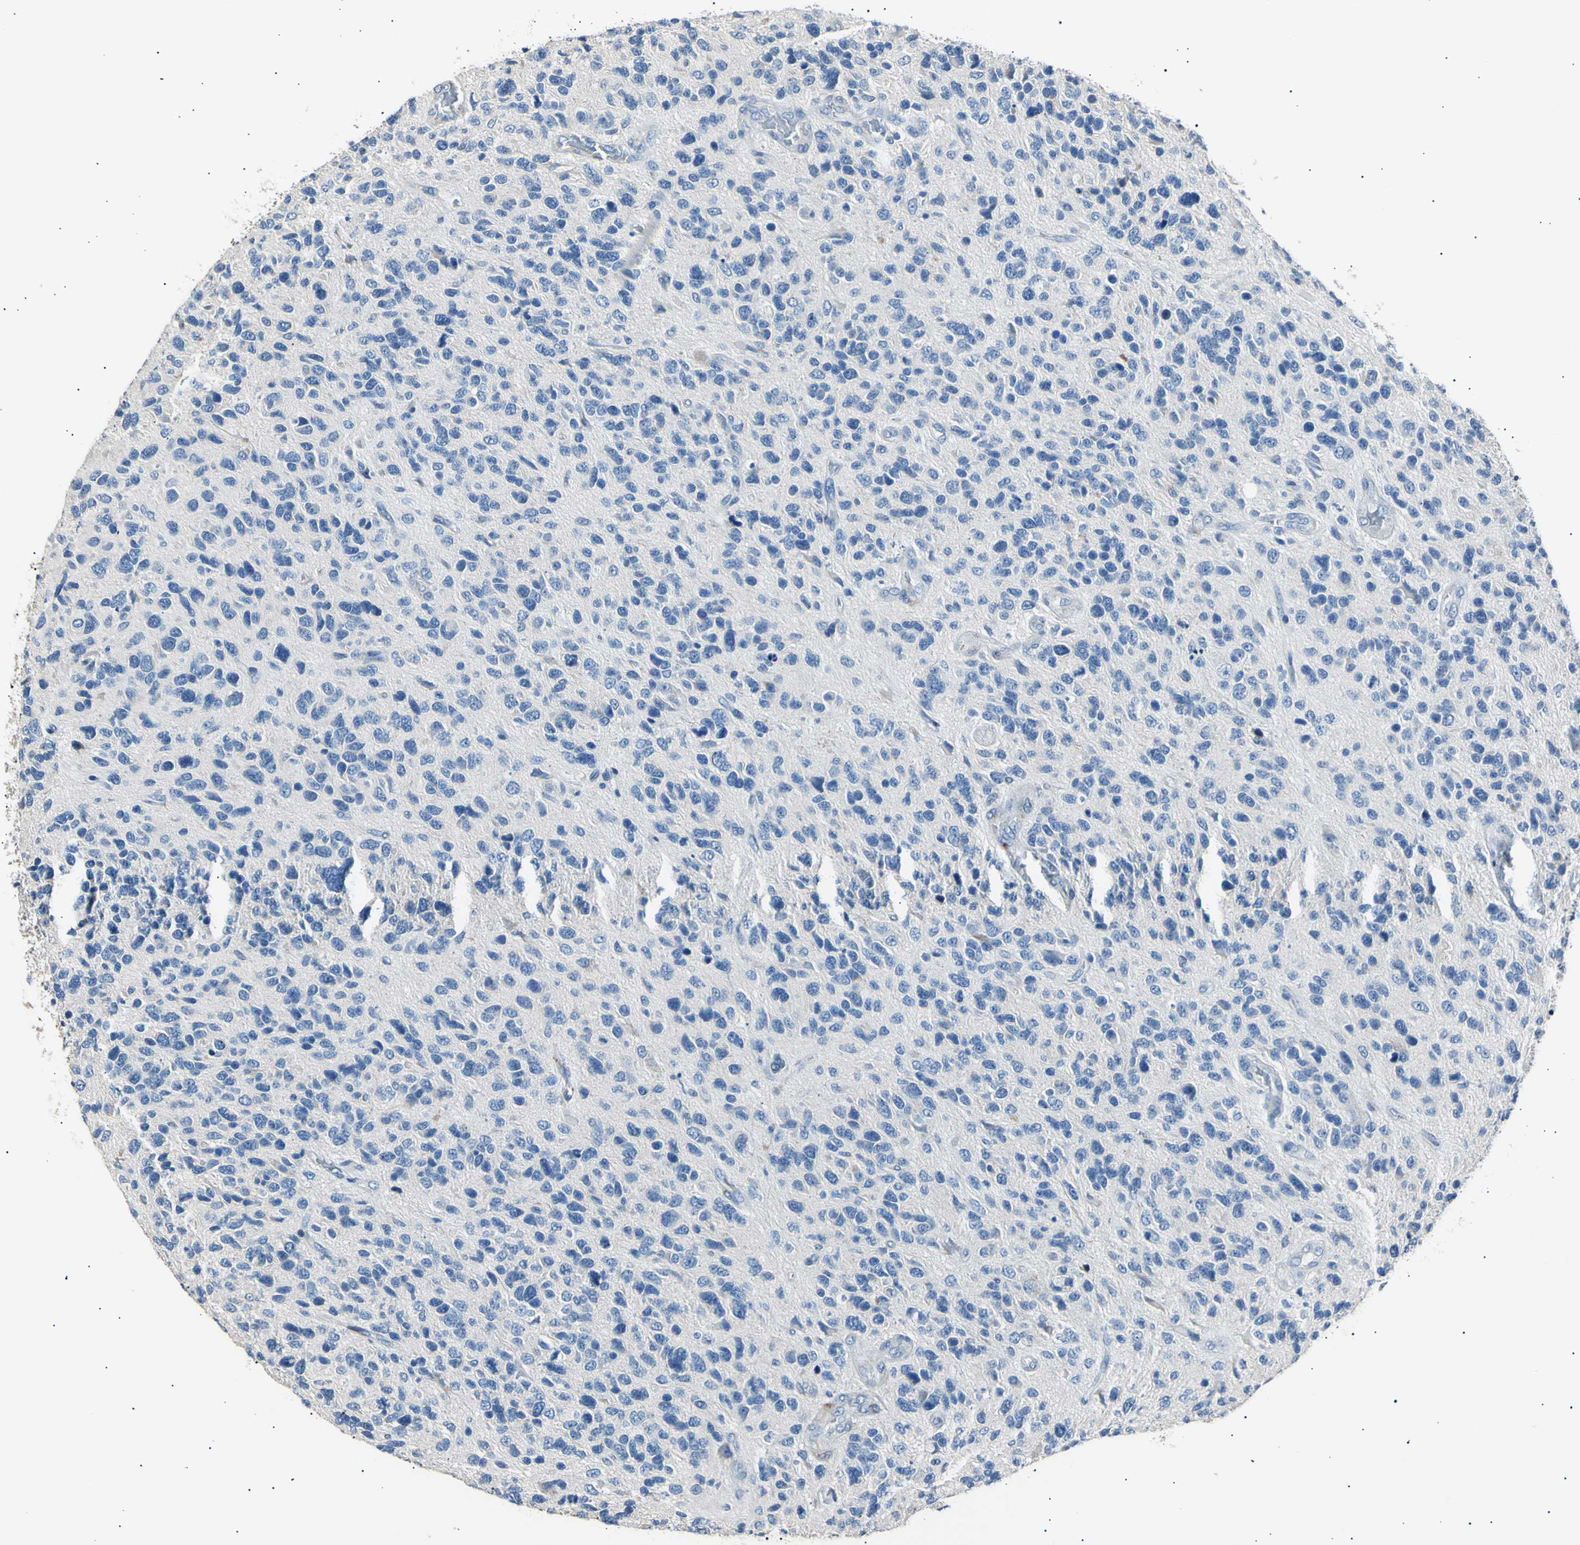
{"staining": {"intensity": "negative", "quantity": "none", "location": "none"}, "tissue": "glioma", "cell_type": "Tumor cells", "image_type": "cancer", "snomed": [{"axis": "morphology", "description": "Glioma, malignant, High grade"}, {"axis": "topography", "description": "Brain"}], "caption": "An immunohistochemistry (IHC) histopathology image of glioma is shown. There is no staining in tumor cells of glioma.", "gene": "LDLR", "patient": {"sex": "female", "age": 58}}